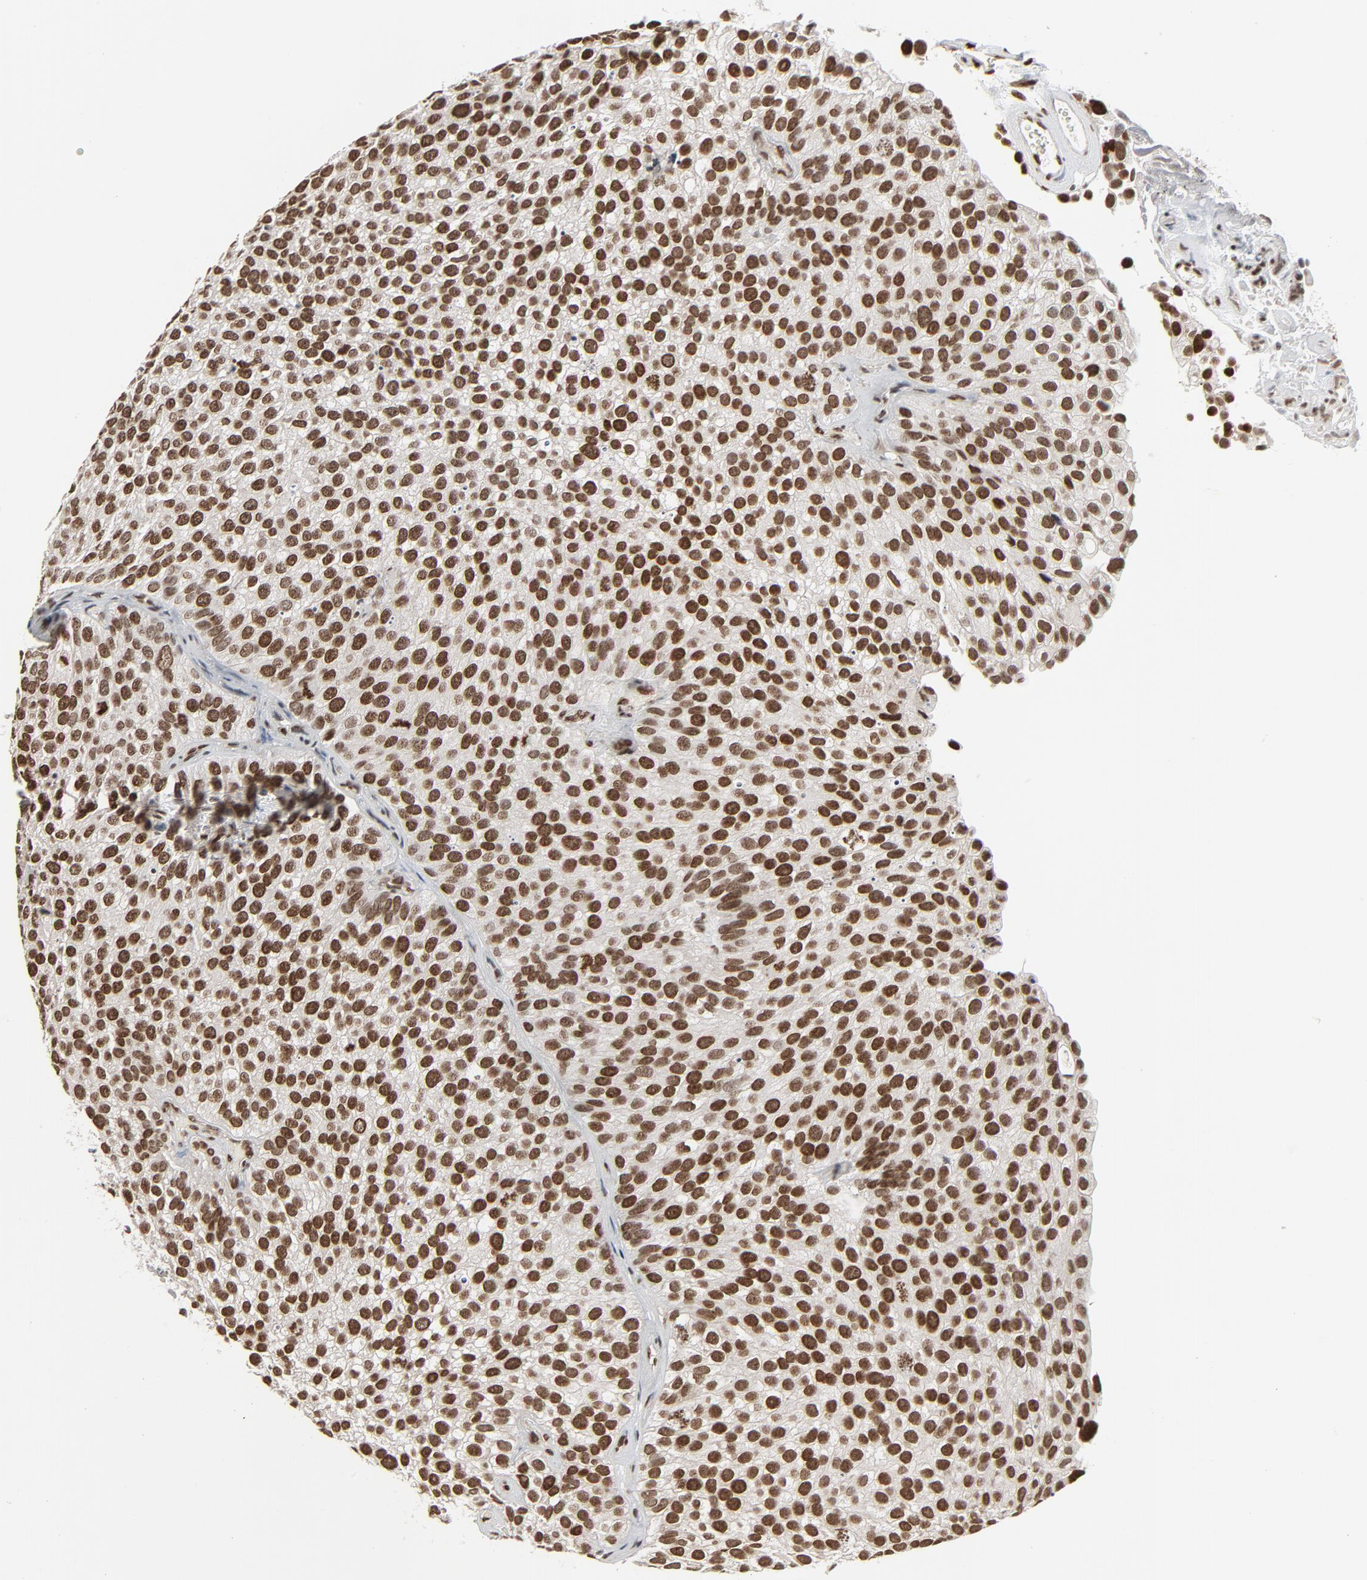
{"staining": {"intensity": "strong", "quantity": ">75%", "location": "nuclear"}, "tissue": "urothelial cancer", "cell_type": "Tumor cells", "image_type": "cancer", "snomed": [{"axis": "morphology", "description": "Urothelial carcinoma, High grade"}, {"axis": "topography", "description": "Urinary bladder"}], "caption": "High-grade urothelial carcinoma stained with DAB (3,3'-diaminobenzidine) IHC displays high levels of strong nuclear staining in about >75% of tumor cells.", "gene": "CUX1", "patient": {"sex": "male", "age": 72}}